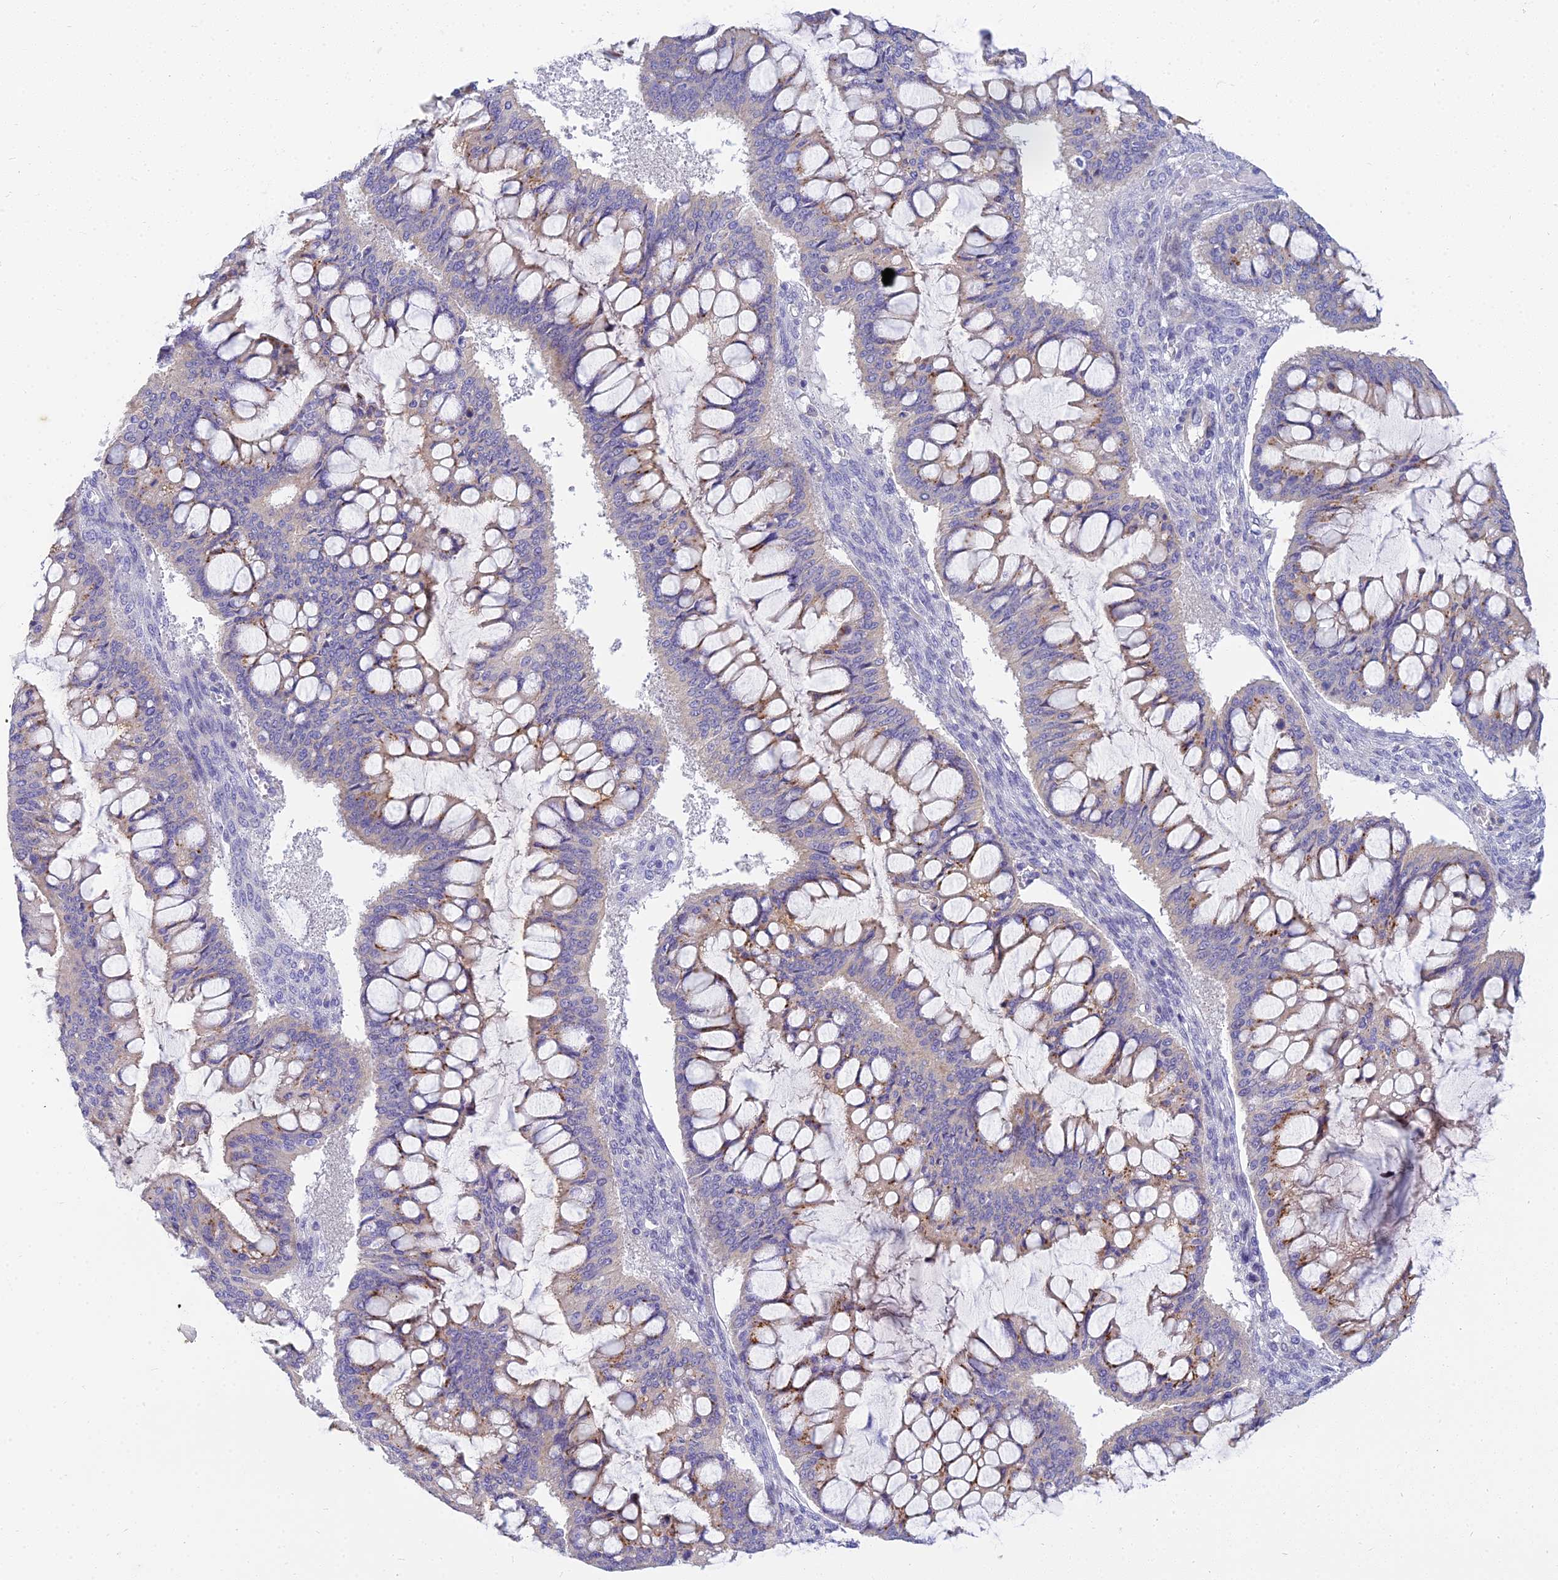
{"staining": {"intensity": "moderate", "quantity": "<25%", "location": "cytoplasmic/membranous"}, "tissue": "ovarian cancer", "cell_type": "Tumor cells", "image_type": "cancer", "snomed": [{"axis": "morphology", "description": "Cystadenocarcinoma, mucinous, NOS"}, {"axis": "topography", "description": "Ovary"}], "caption": "Immunohistochemistry (IHC) staining of ovarian mucinous cystadenocarcinoma, which exhibits low levels of moderate cytoplasmic/membranous staining in about <25% of tumor cells indicating moderate cytoplasmic/membranous protein expression. The staining was performed using DAB (brown) for protein detection and nuclei were counterstained in hematoxylin (blue).", "gene": "SMIM24", "patient": {"sex": "female", "age": 73}}